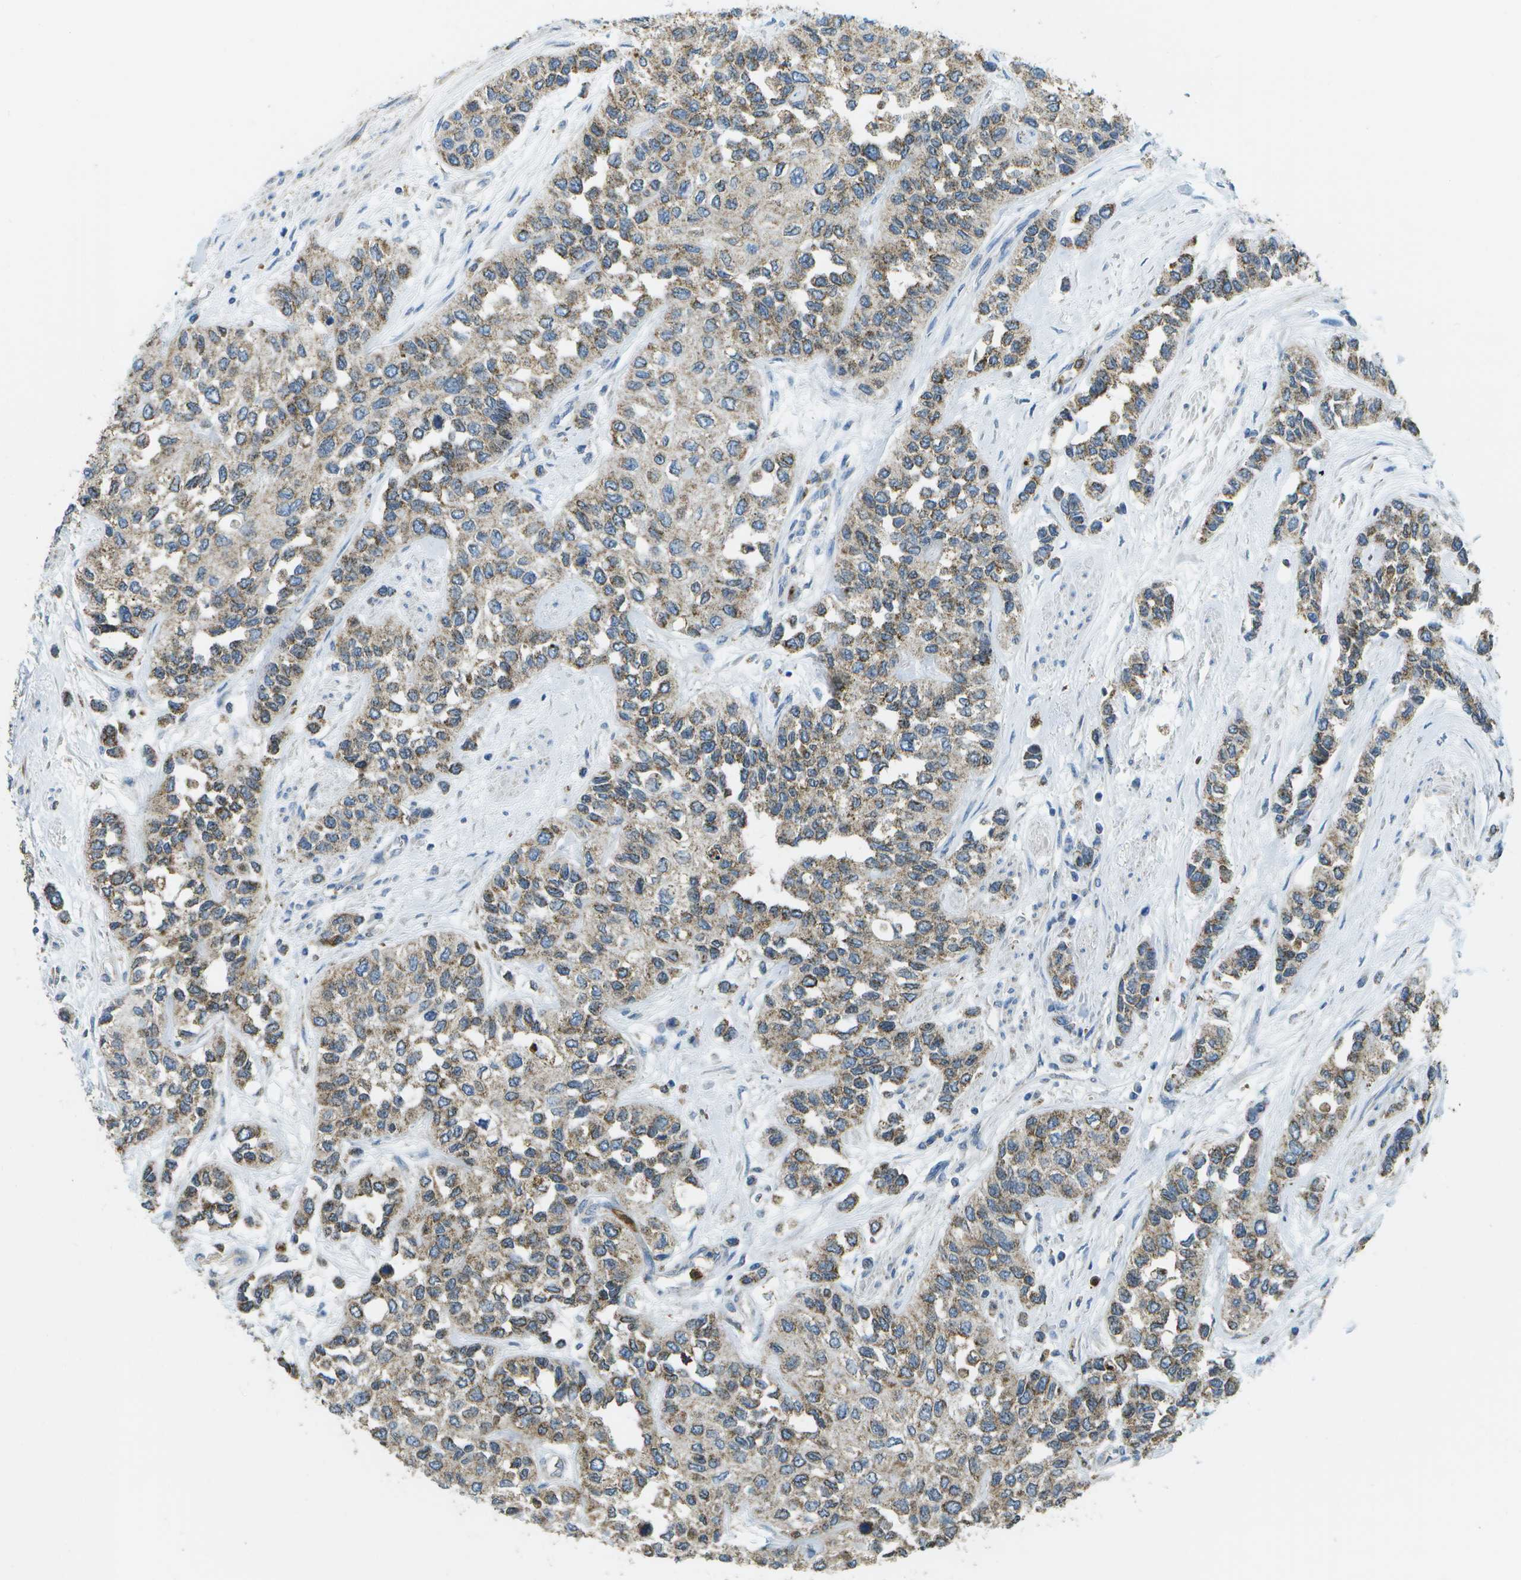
{"staining": {"intensity": "moderate", "quantity": ">75%", "location": "cytoplasmic/membranous"}, "tissue": "urothelial cancer", "cell_type": "Tumor cells", "image_type": "cancer", "snomed": [{"axis": "morphology", "description": "Urothelial carcinoma, High grade"}, {"axis": "topography", "description": "Urinary bladder"}], "caption": "IHC (DAB (3,3'-diaminobenzidine)) staining of human urothelial cancer demonstrates moderate cytoplasmic/membranous protein staining in approximately >75% of tumor cells.", "gene": "CACHD1", "patient": {"sex": "female", "age": 56}}